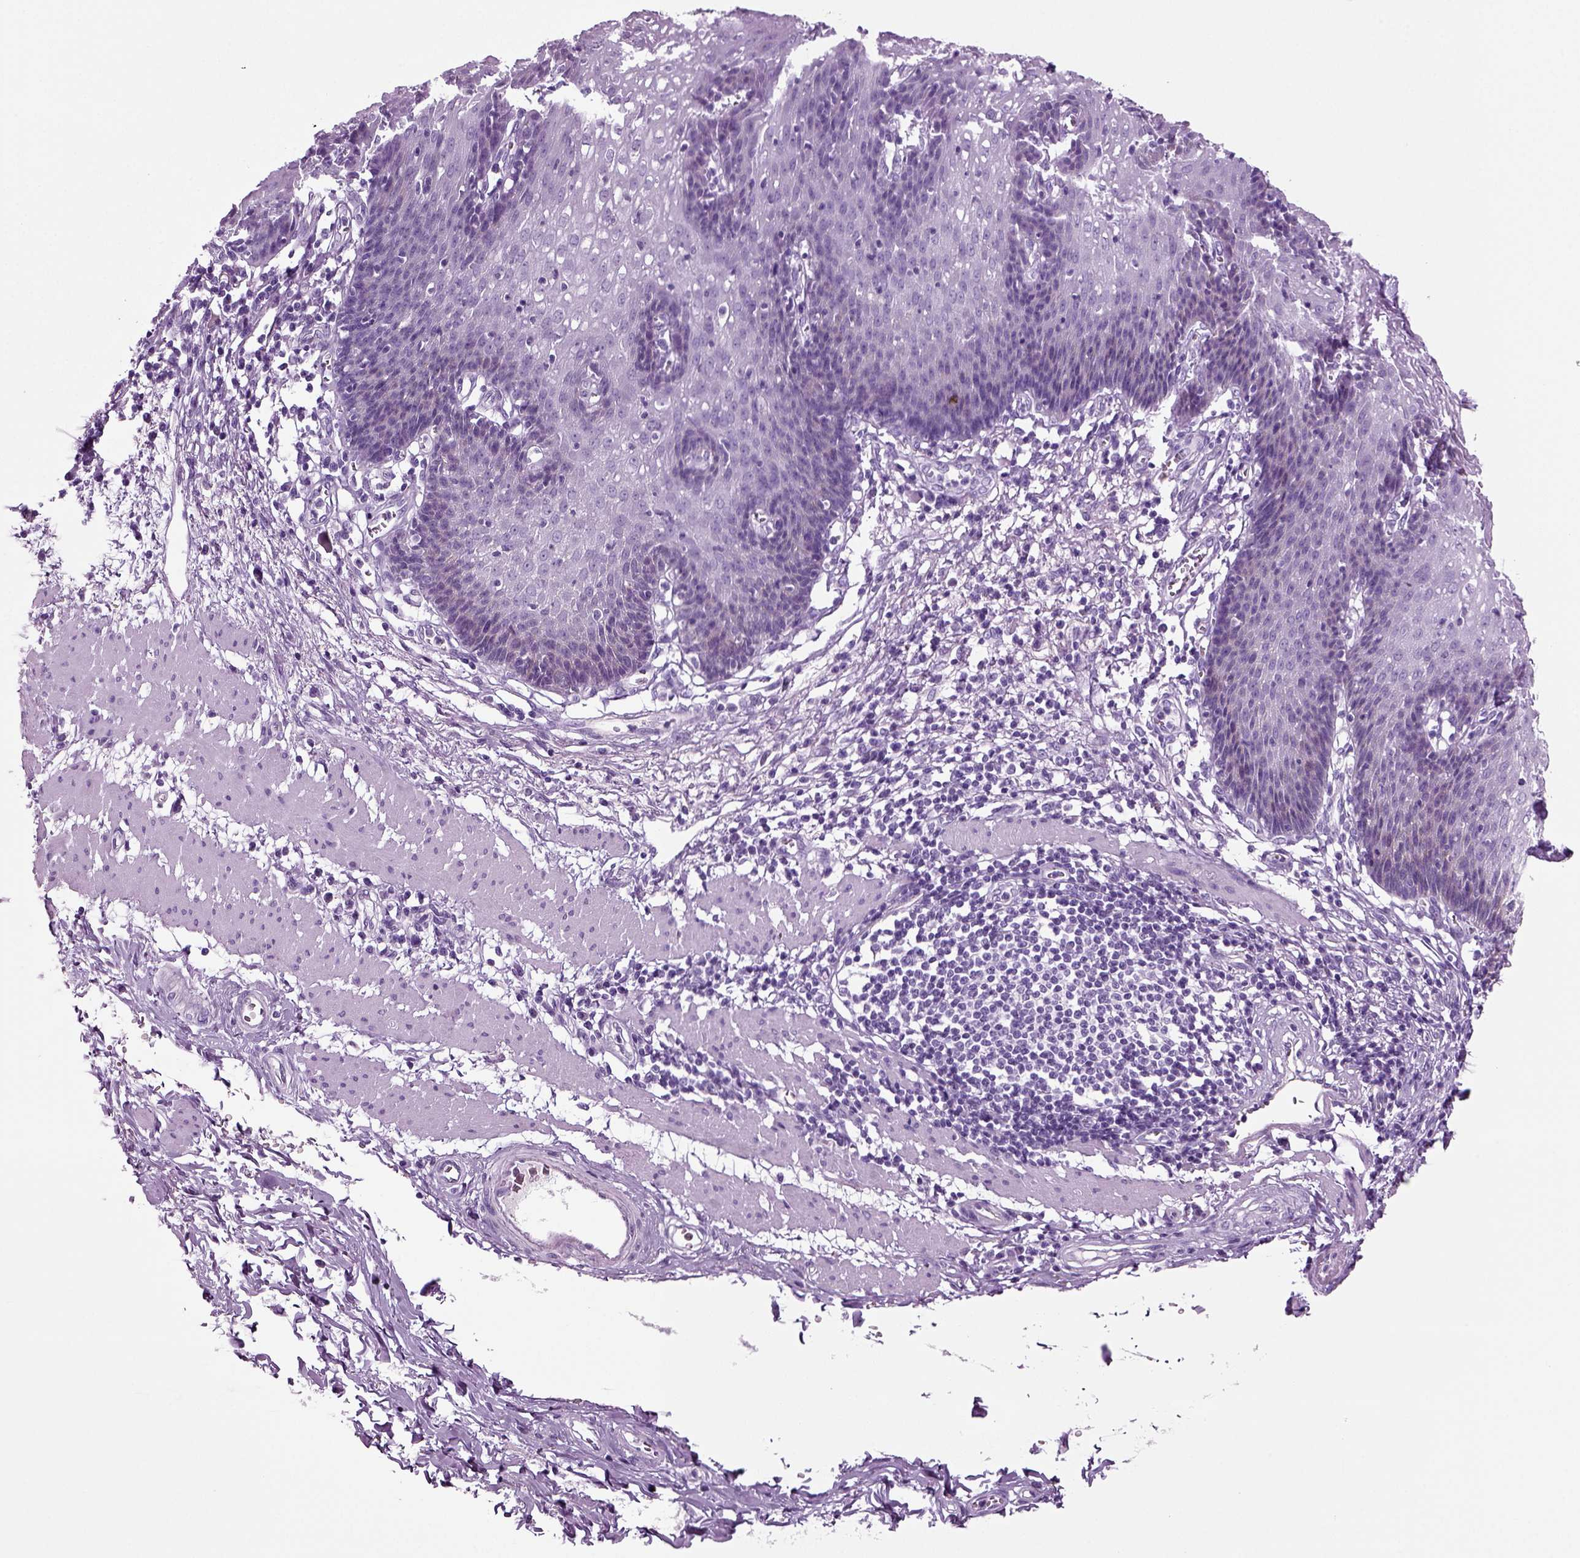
{"staining": {"intensity": "negative", "quantity": "none", "location": "none"}, "tissue": "esophagus", "cell_type": "Squamous epithelial cells", "image_type": "normal", "snomed": [{"axis": "morphology", "description": "Normal tissue, NOS"}, {"axis": "topography", "description": "Esophagus"}], "caption": "DAB immunohistochemical staining of unremarkable human esophagus displays no significant staining in squamous epithelial cells. (DAB (3,3'-diaminobenzidine) immunohistochemistry (IHC) with hematoxylin counter stain).", "gene": "CD109", "patient": {"sex": "male", "age": 57}}